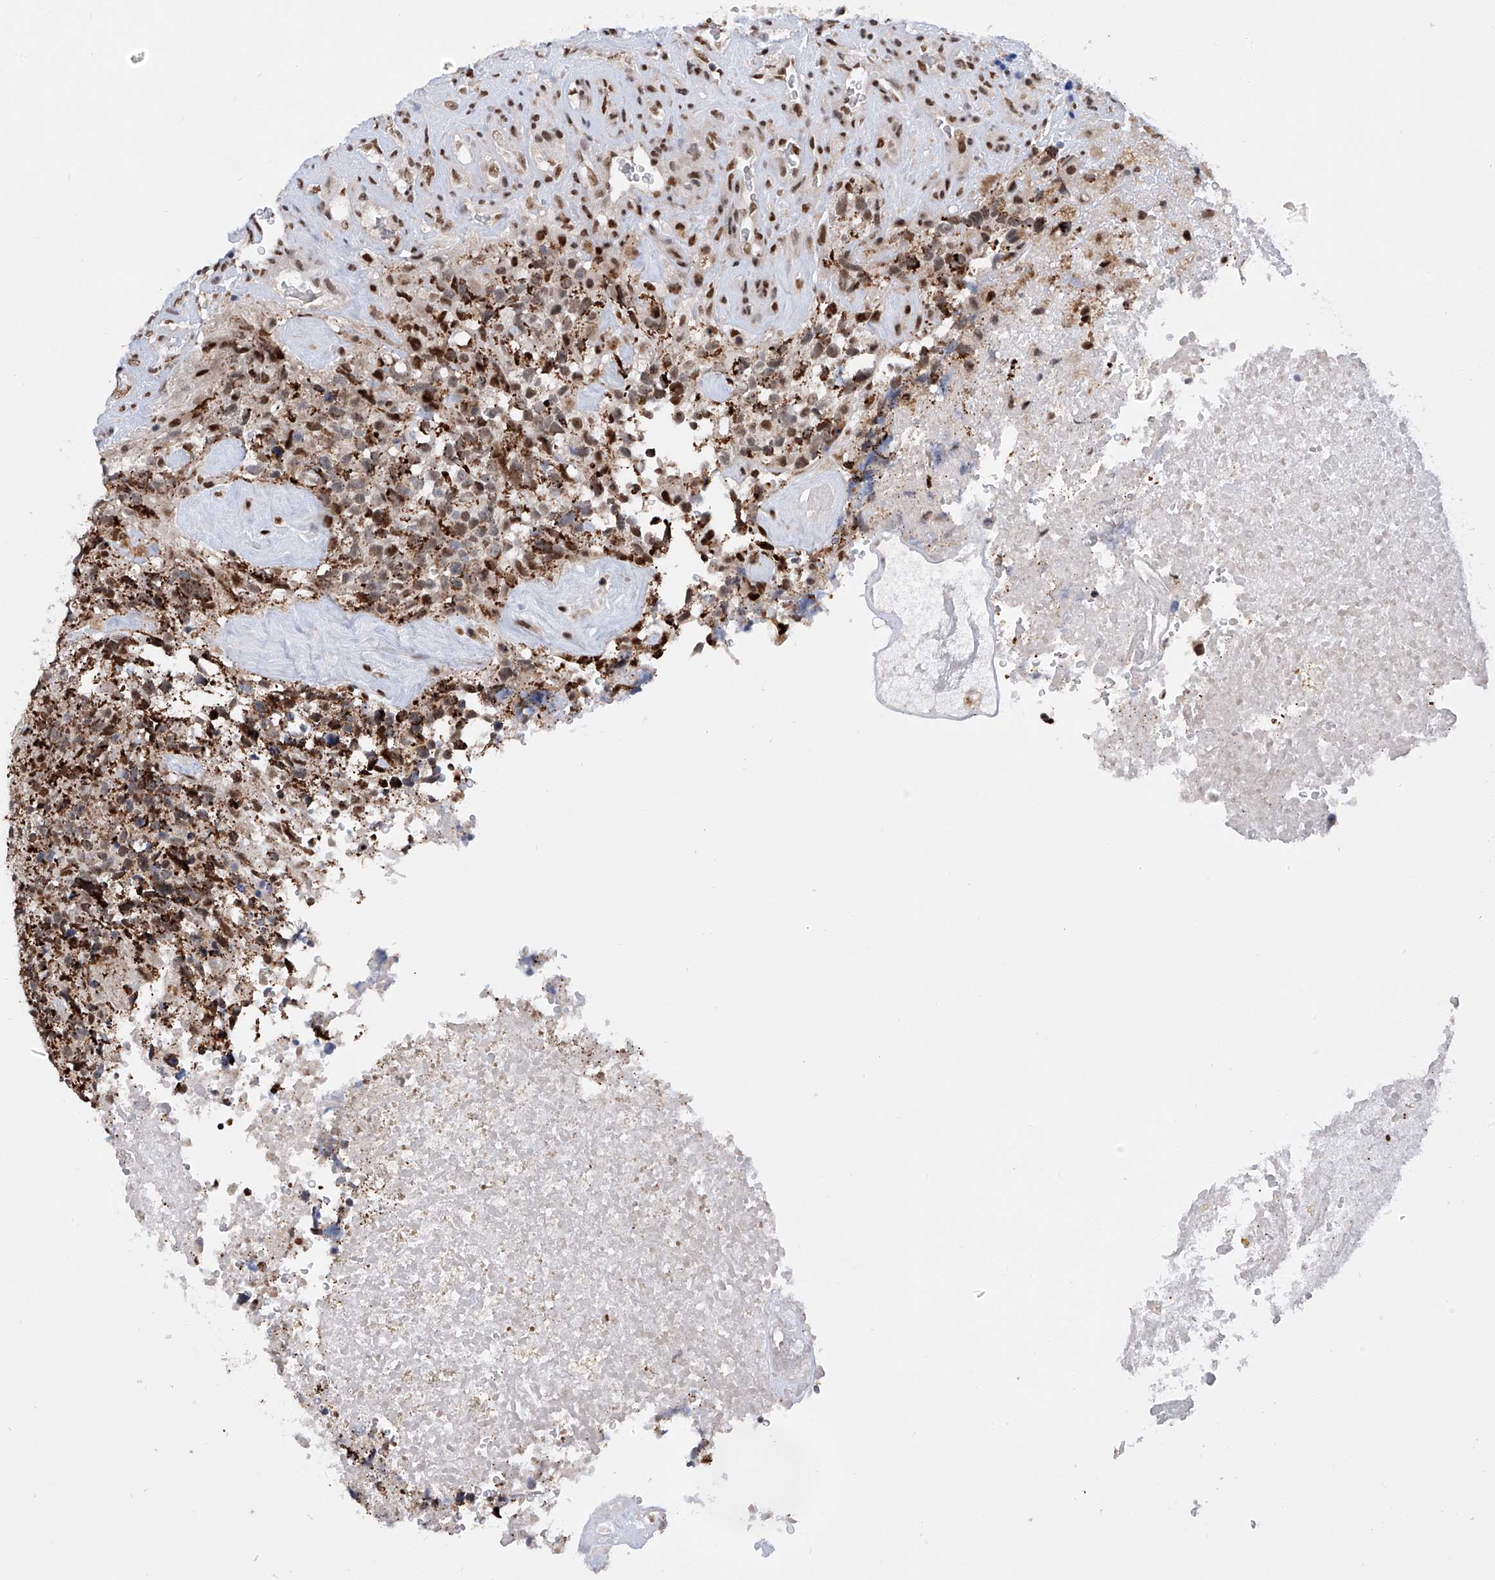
{"staining": {"intensity": "moderate", "quantity": ">75%", "location": "cytoplasmic/membranous,nuclear"}, "tissue": "glioma", "cell_type": "Tumor cells", "image_type": "cancer", "snomed": [{"axis": "morphology", "description": "Glioma, malignant, High grade"}, {"axis": "topography", "description": "Brain"}], "caption": "Malignant glioma (high-grade) stained with DAB immunohistochemistry (IHC) demonstrates medium levels of moderate cytoplasmic/membranous and nuclear expression in about >75% of tumor cells.", "gene": "RAD54L", "patient": {"sex": "male", "age": 69}}